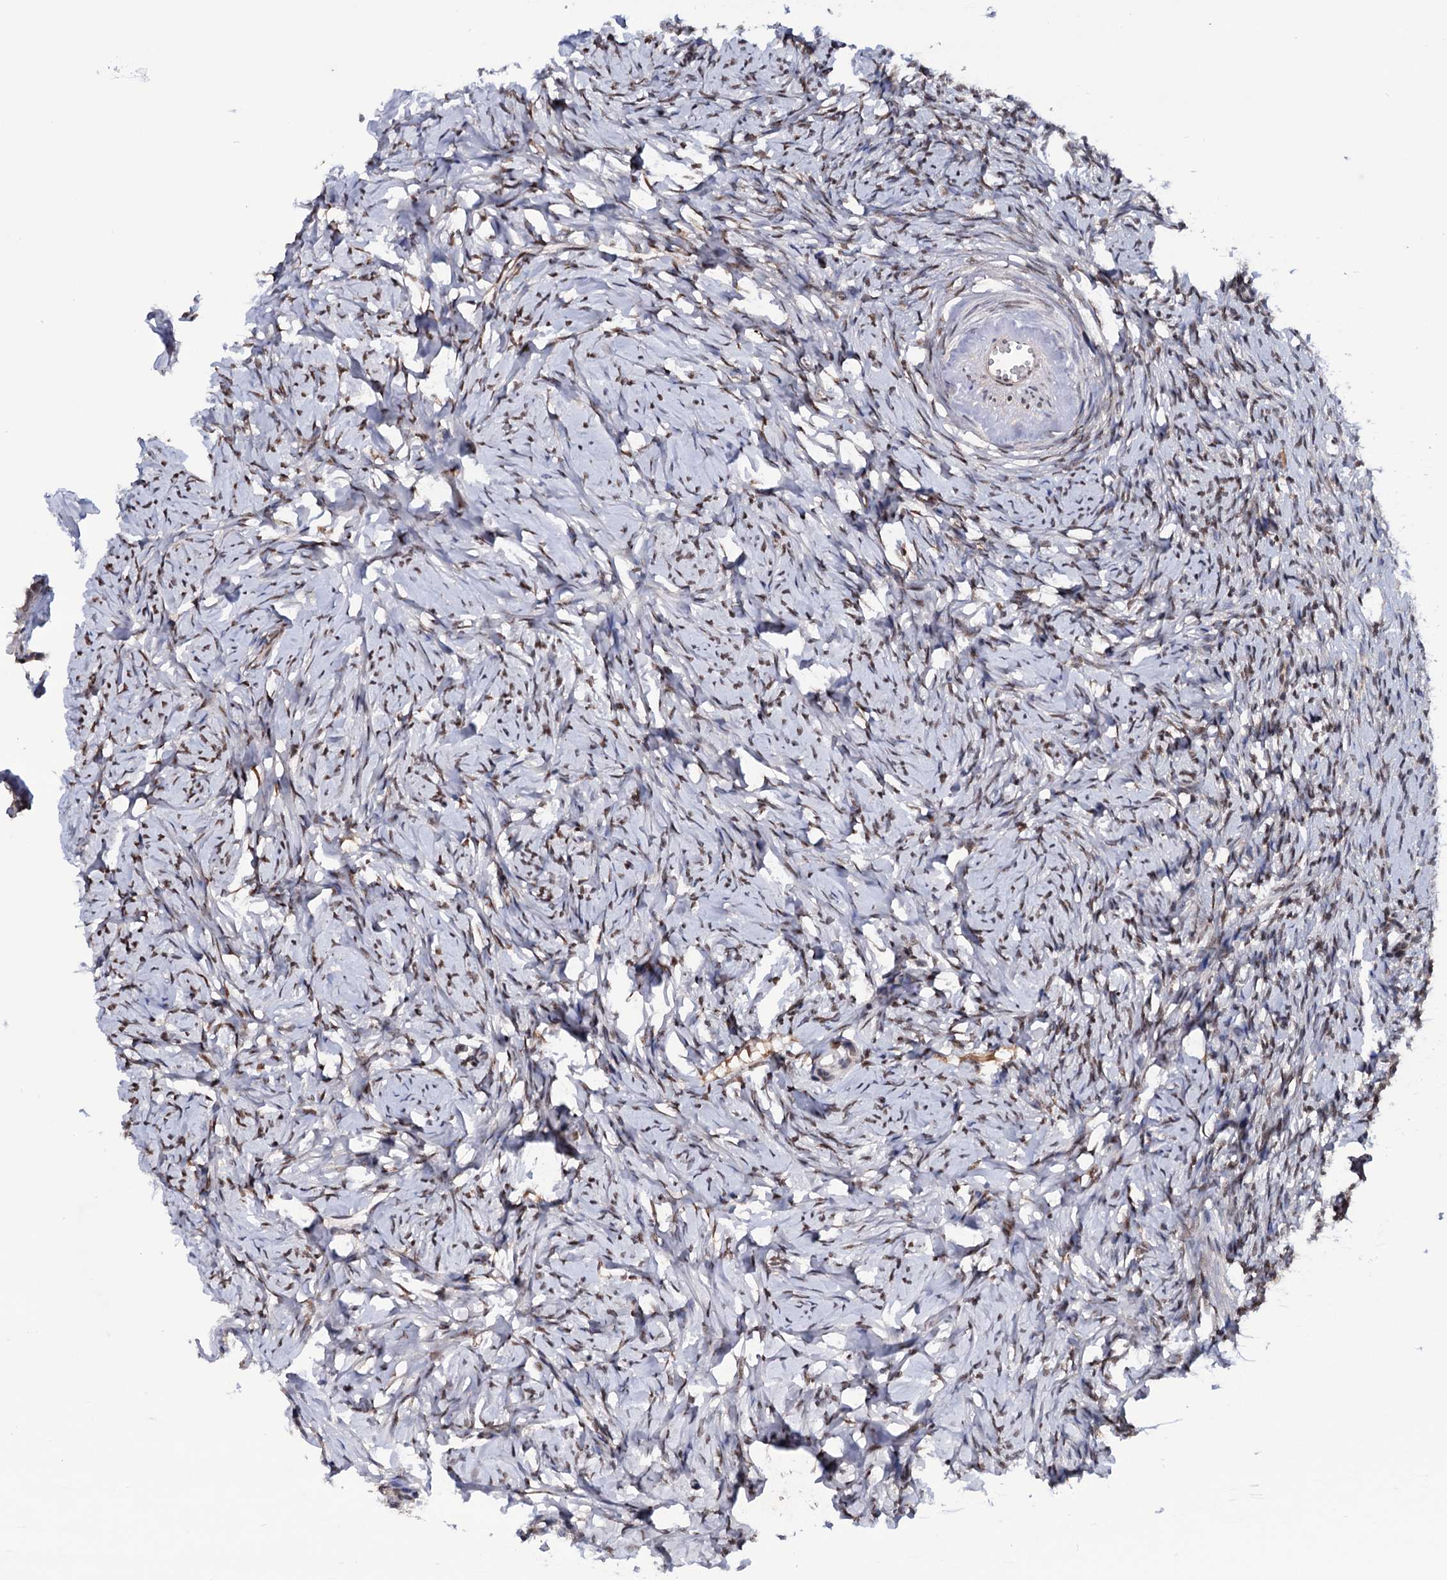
{"staining": {"intensity": "moderate", "quantity": "25%-75%", "location": "nuclear"}, "tissue": "ovary", "cell_type": "Ovarian stroma cells", "image_type": "normal", "snomed": [{"axis": "morphology", "description": "Normal tissue, NOS"}, {"axis": "topography", "description": "Ovary"}], "caption": "Ovary stained with DAB immunohistochemistry shows medium levels of moderate nuclear staining in approximately 25%-75% of ovarian stroma cells.", "gene": "TBC1D12", "patient": {"sex": "female", "age": 51}}